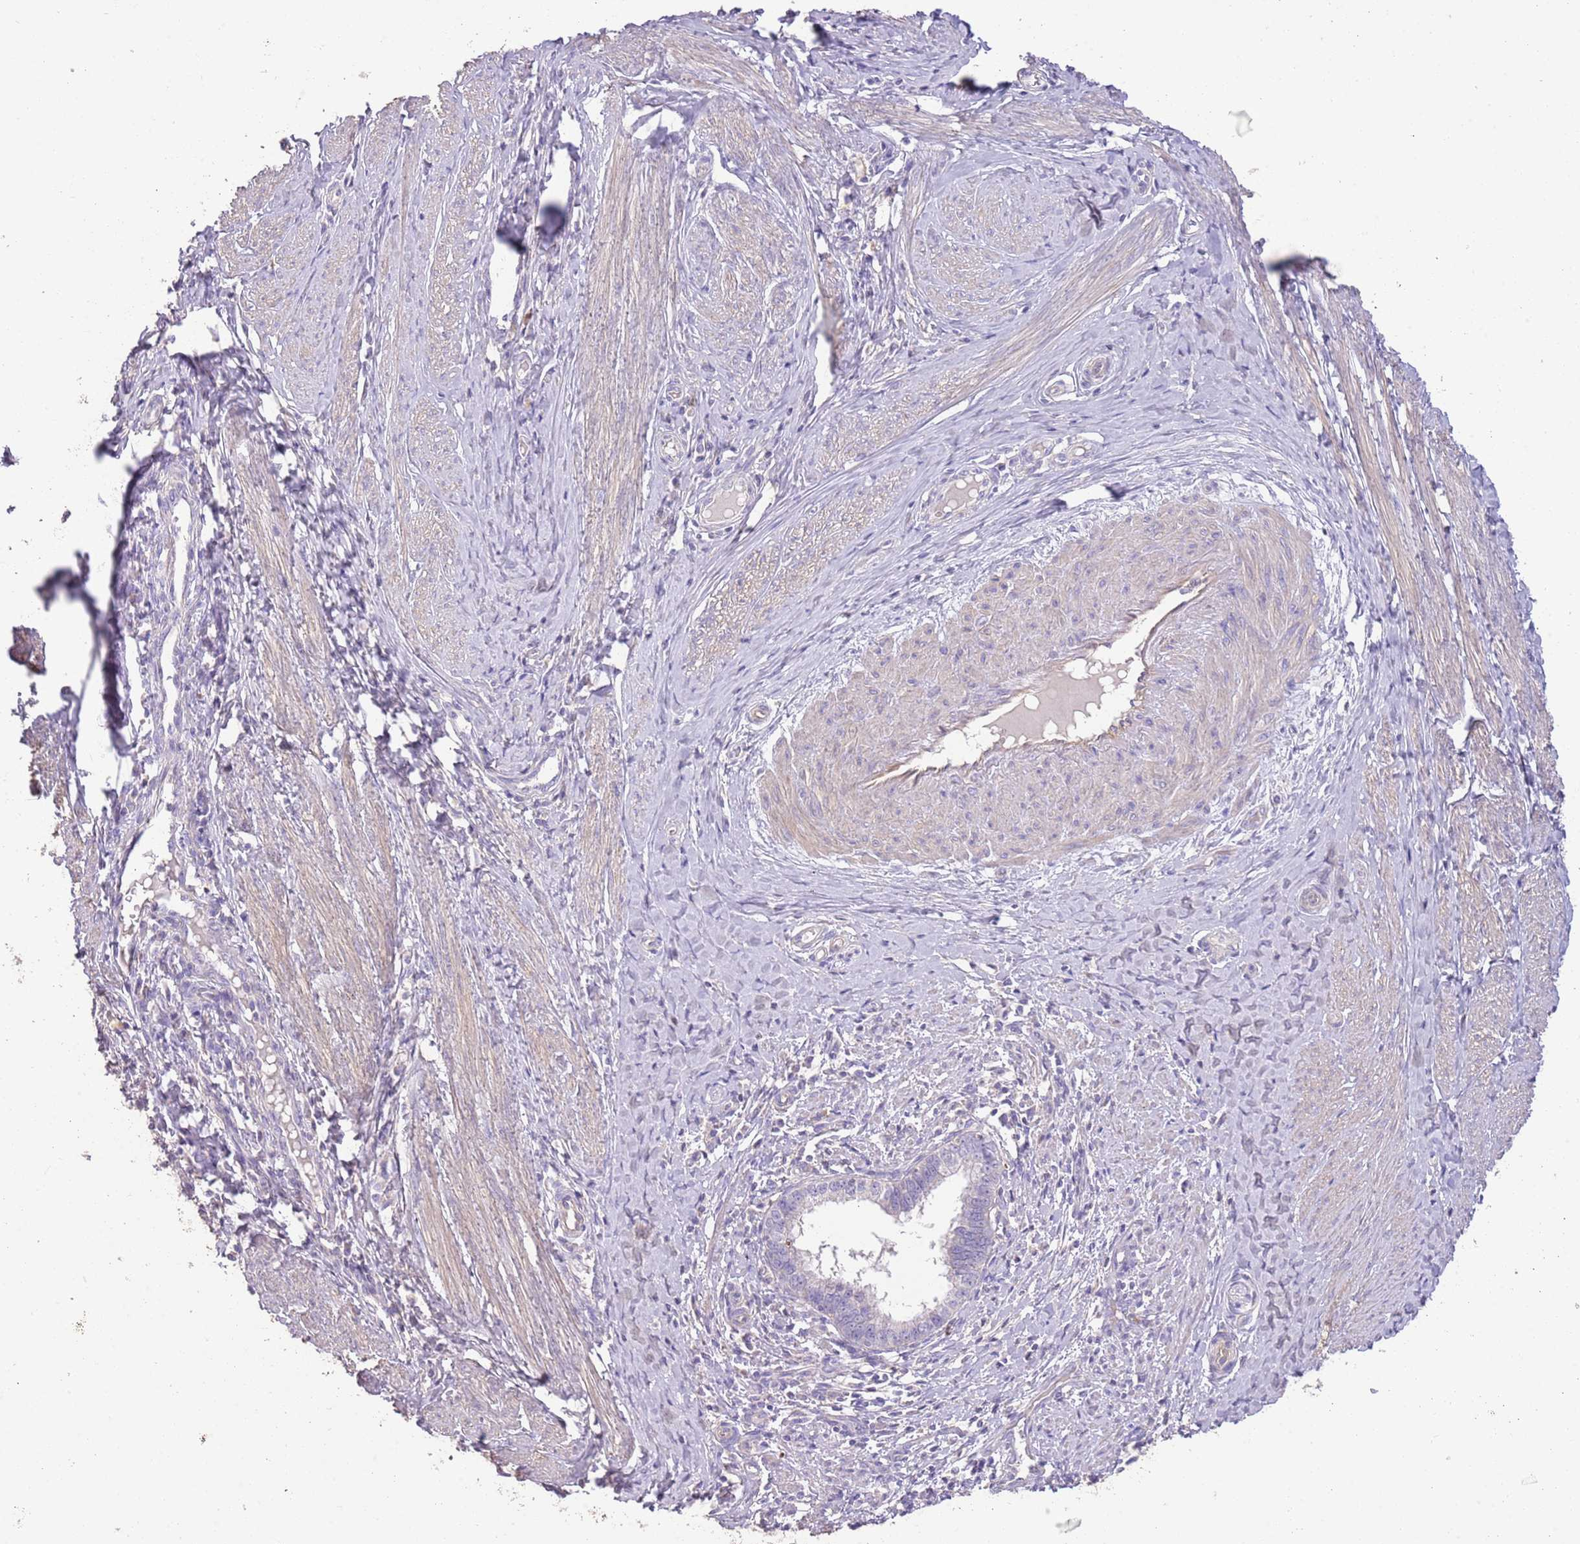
{"staining": {"intensity": "negative", "quantity": "none", "location": "none"}, "tissue": "cervical cancer", "cell_type": "Tumor cells", "image_type": "cancer", "snomed": [{"axis": "morphology", "description": "Adenocarcinoma, NOS"}, {"axis": "topography", "description": "Cervix"}], "caption": "This histopathology image is of cervical cancer stained with immunohistochemistry (IHC) to label a protein in brown with the nuclei are counter-stained blue. There is no positivity in tumor cells. The staining was performed using DAB to visualize the protein expression in brown, while the nuclei were stained in blue with hematoxylin (Magnification: 20x).", "gene": "SFTPA1", "patient": {"sex": "female", "age": 36}}